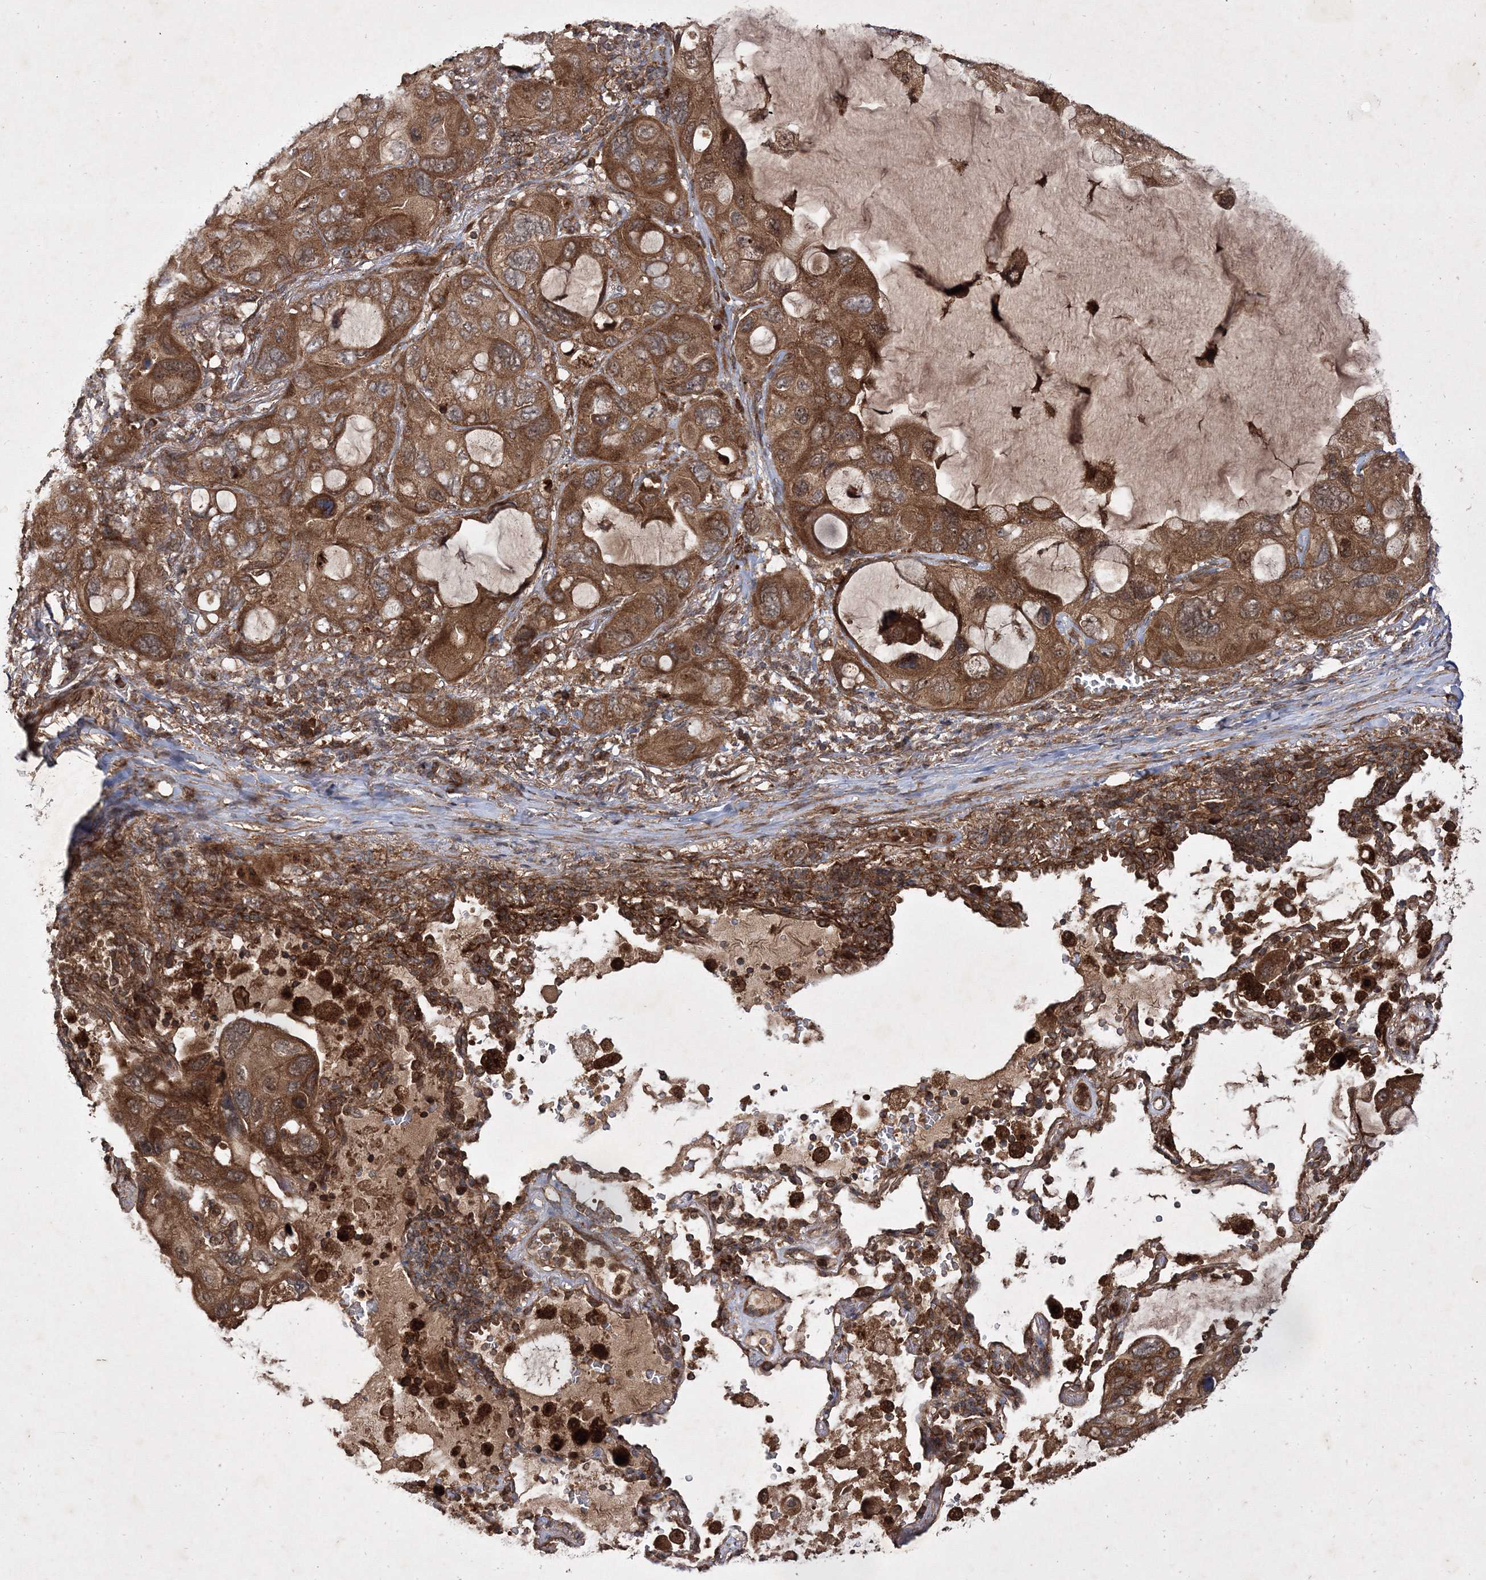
{"staining": {"intensity": "strong", "quantity": ">75%", "location": "cytoplasmic/membranous"}, "tissue": "lung cancer", "cell_type": "Tumor cells", "image_type": "cancer", "snomed": [{"axis": "morphology", "description": "Squamous cell carcinoma, NOS"}, {"axis": "topography", "description": "Lung"}], "caption": "About >75% of tumor cells in lung cancer display strong cytoplasmic/membranous protein positivity as visualized by brown immunohistochemical staining.", "gene": "DNAJC13", "patient": {"sex": "female", "age": 73}}